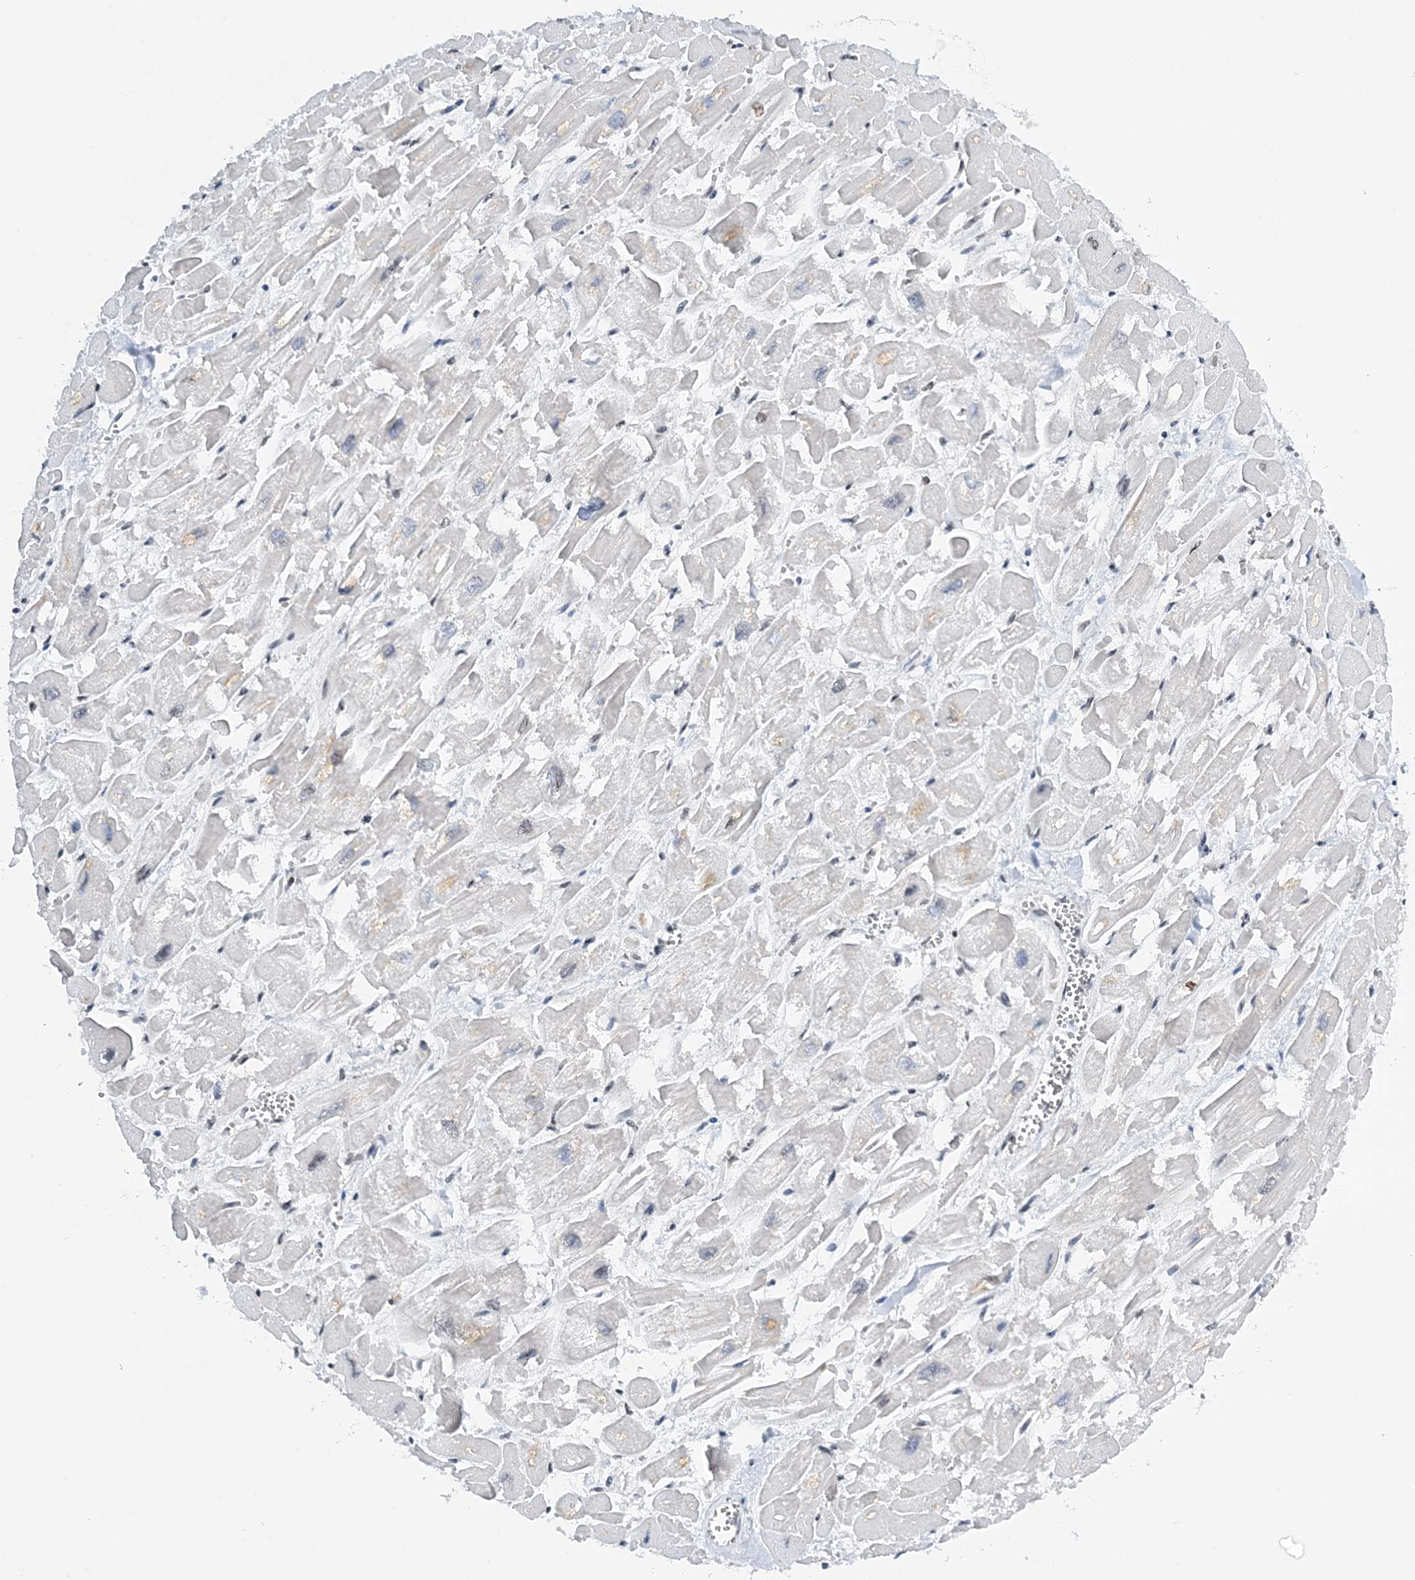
{"staining": {"intensity": "negative", "quantity": "none", "location": "none"}, "tissue": "heart muscle", "cell_type": "Cardiomyocytes", "image_type": "normal", "snomed": [{"axis": "morphology", "description": "Normal tissue, NOS"}, {"axis": "topography", "description": "Heart"}], "caption": "High power microscopy image of an immunohistochemistry histopathology image of unremarkable heart muscle, revealing no significant expression in cardiomyocytes. (Stains: DAB (3,3'-diaminobenzidine) immunohistochemistry with hematoxylin counter stain, Microscopy: brightfield microscopy at high magnification).", "gene": "PRMT9", "patient": {"sex": "male", "age": 54}}